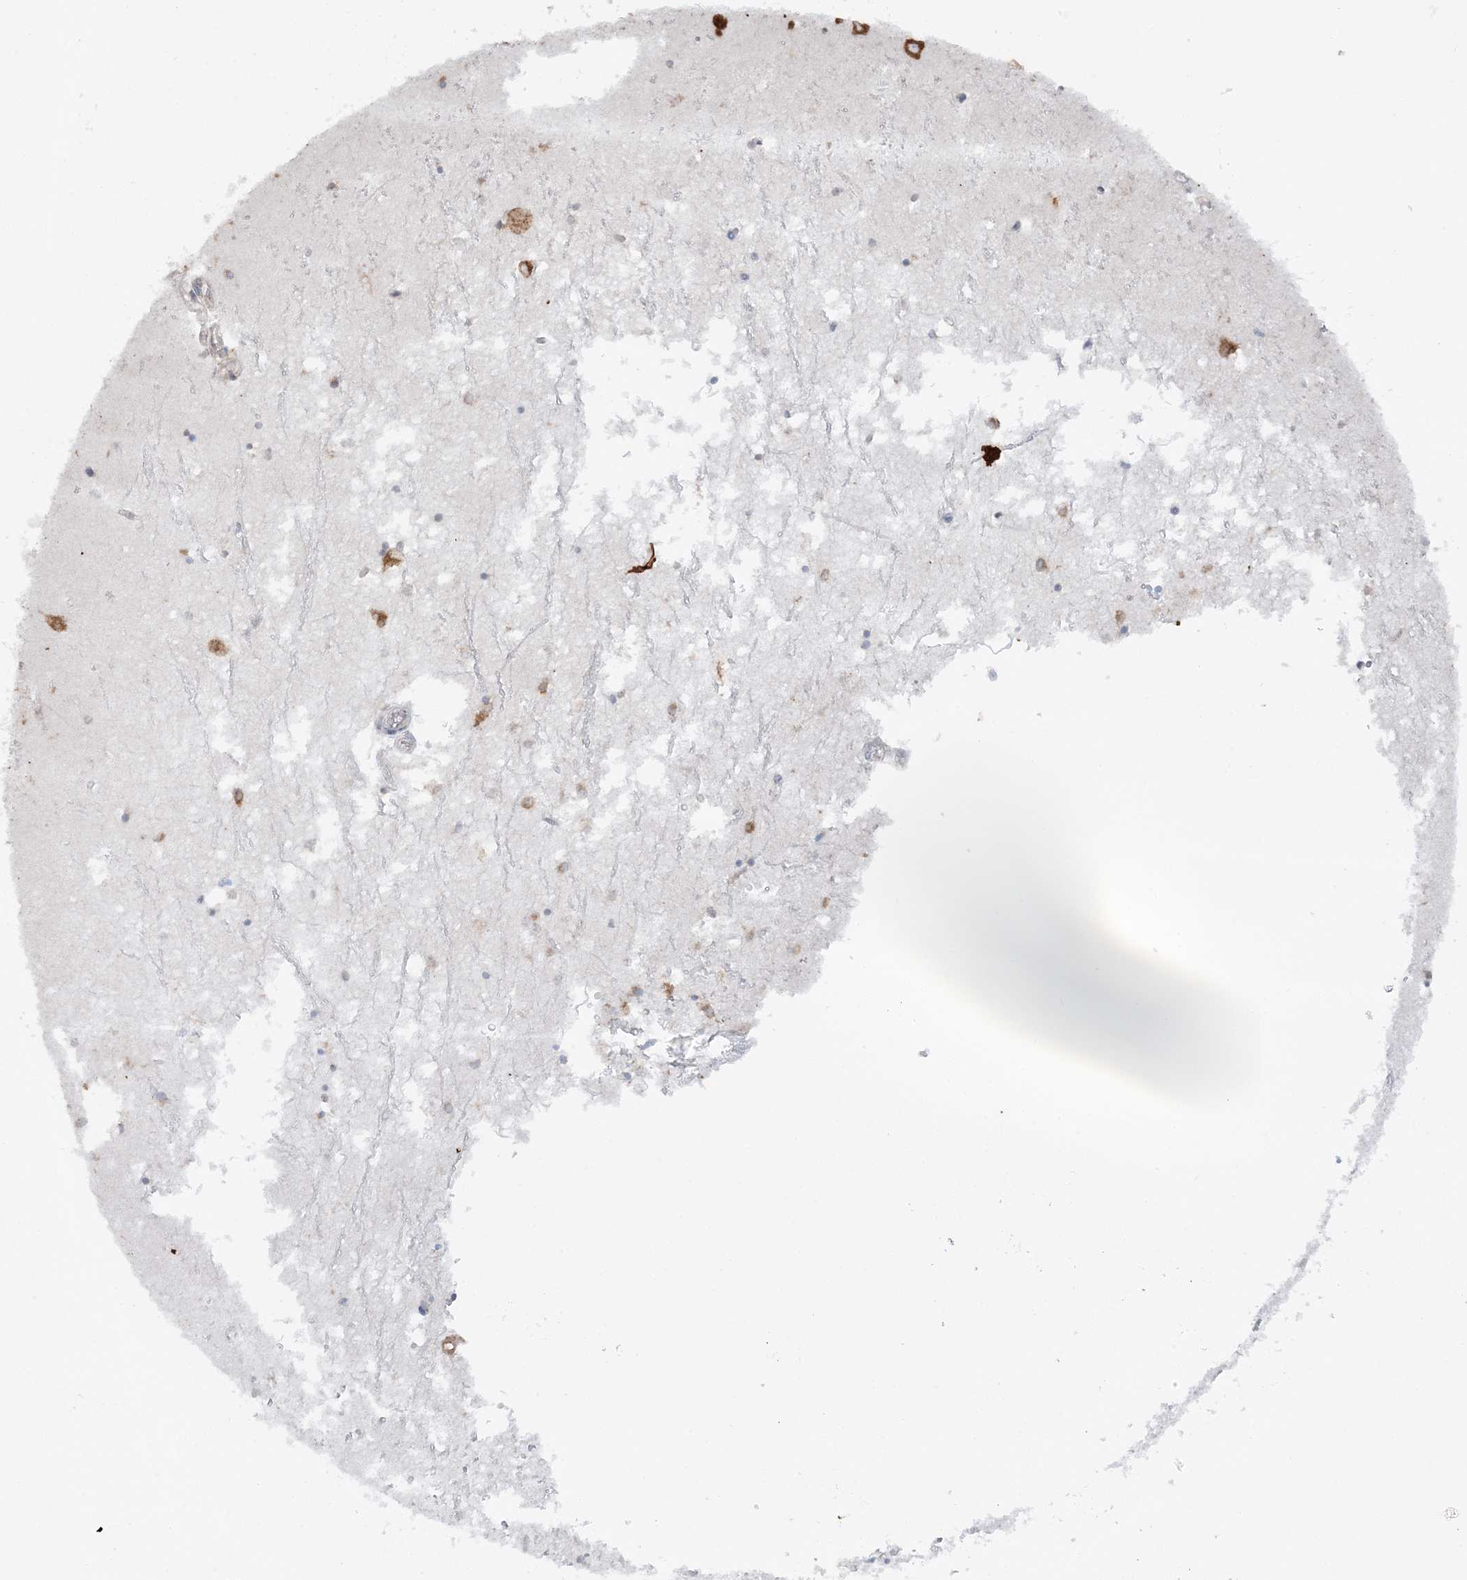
{"staining": {"intensity": "weak", "quantity": "25%-75%", "location": "cytoplasmic/membranous"}, "tissue": "hippocampus", "cell_type": "Glial cells", "image_type": "normal", "snomed": [{"axis": "morphology", "description": "Normal tissue, NOS"}, {"axis": "topography", "description": "Hippocampus"}], "caption": "A photomicrograph of human hippocampus stained for a protein shows weak cytoplasmic/membranous brown staining in glial cells.", "gene": "TMED10", "patient": {"sex": "male", "age": 70}}